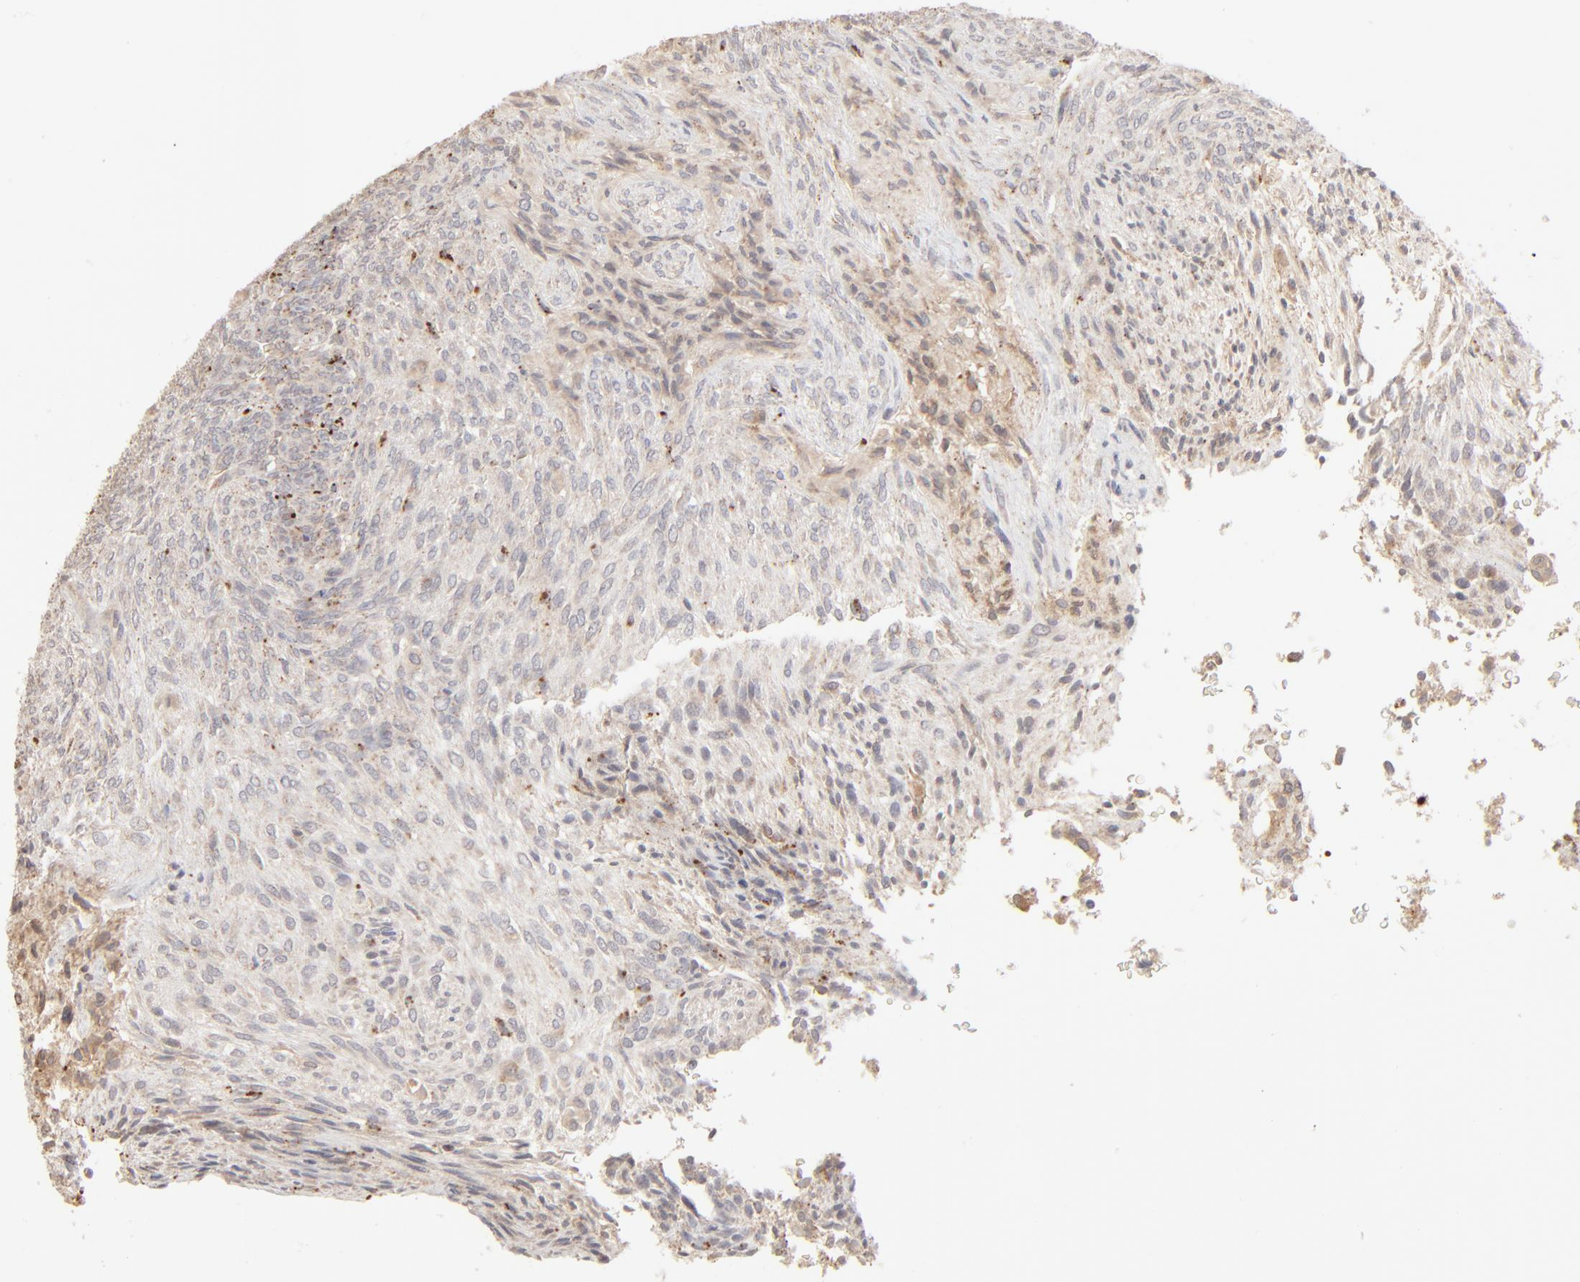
{"staining": {"intensity": "weak", "quantity": "25%-75%", "location": "cytoplasmic/membranous"}, "tissue": "glioma", "cell_type": "Tumor cells", "image_type": "cancer", "snomed": [{"axis": "morphology", "description": "Glioma, malignant, High grade"}, {"axis": "topography", "description": "Cerebral cortex"}], "caption": "IHC histopathology image of glioma stained for a protein (brown), which reveals low levels of weak cytoplasmic/membranous positivity in approximately 25%-75% of tumor cells.", "gene": "POMT2", "patient": {"sex": "female", "age": 55}}